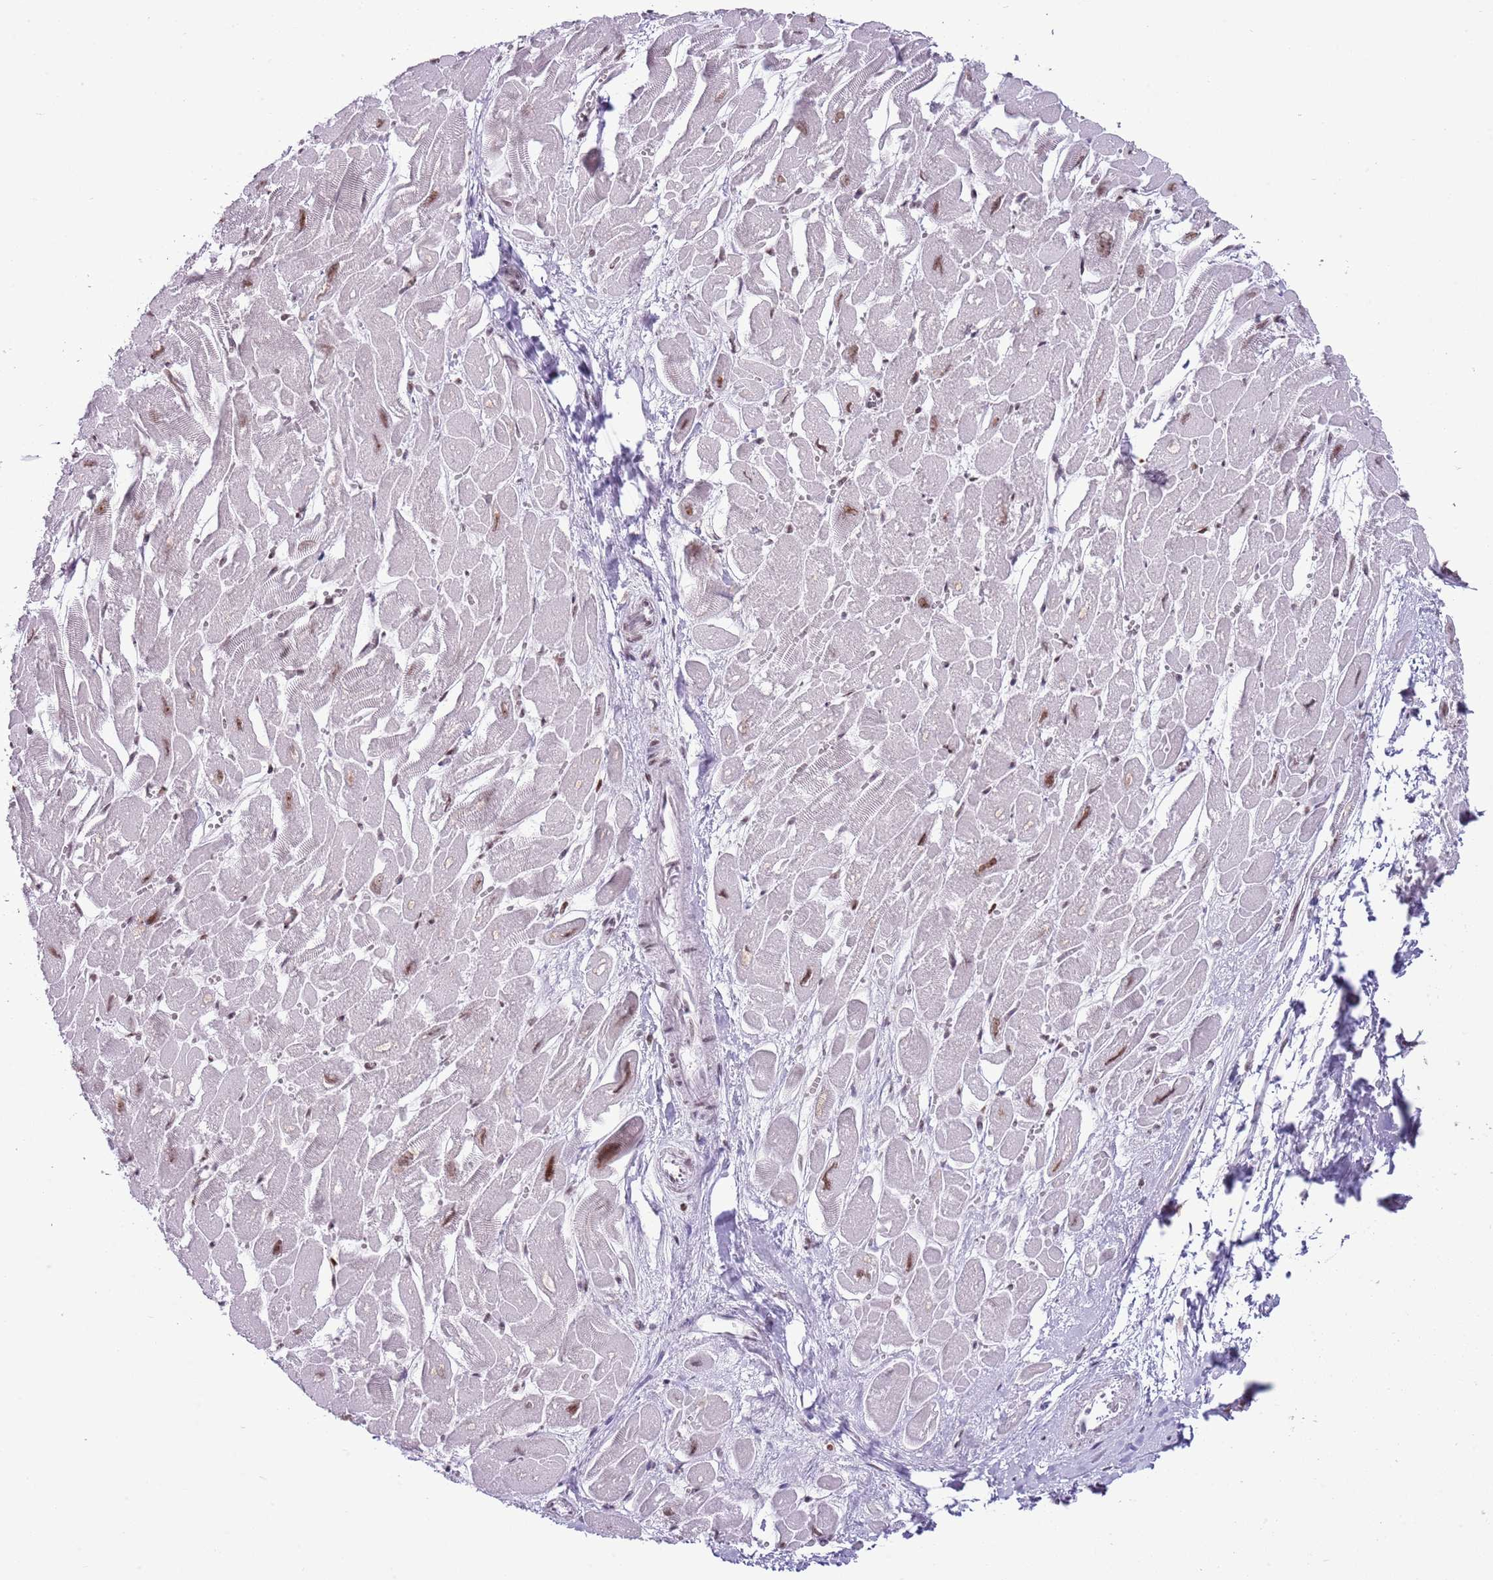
{"staining": {"intensity": "strong", "quantity": "25%-75%", "location": "nuclear"}, "tissue": "heart muscle", "cell_type": "Cardiomyocytes", "image_type": "normal", "snomed": [{"axis": "morphology", "description": "Normal tissue, NOS"}, {"axis": "topography", "description": "Heart"}], "caption": "Protein expression analysis of unremarkable human heart muscle reveals strong nuclear positivity in approximately 25%-75% of cardiomyocytes.", "gene": "SELENOH", "patient": {"sex": "male", "age": 54}}